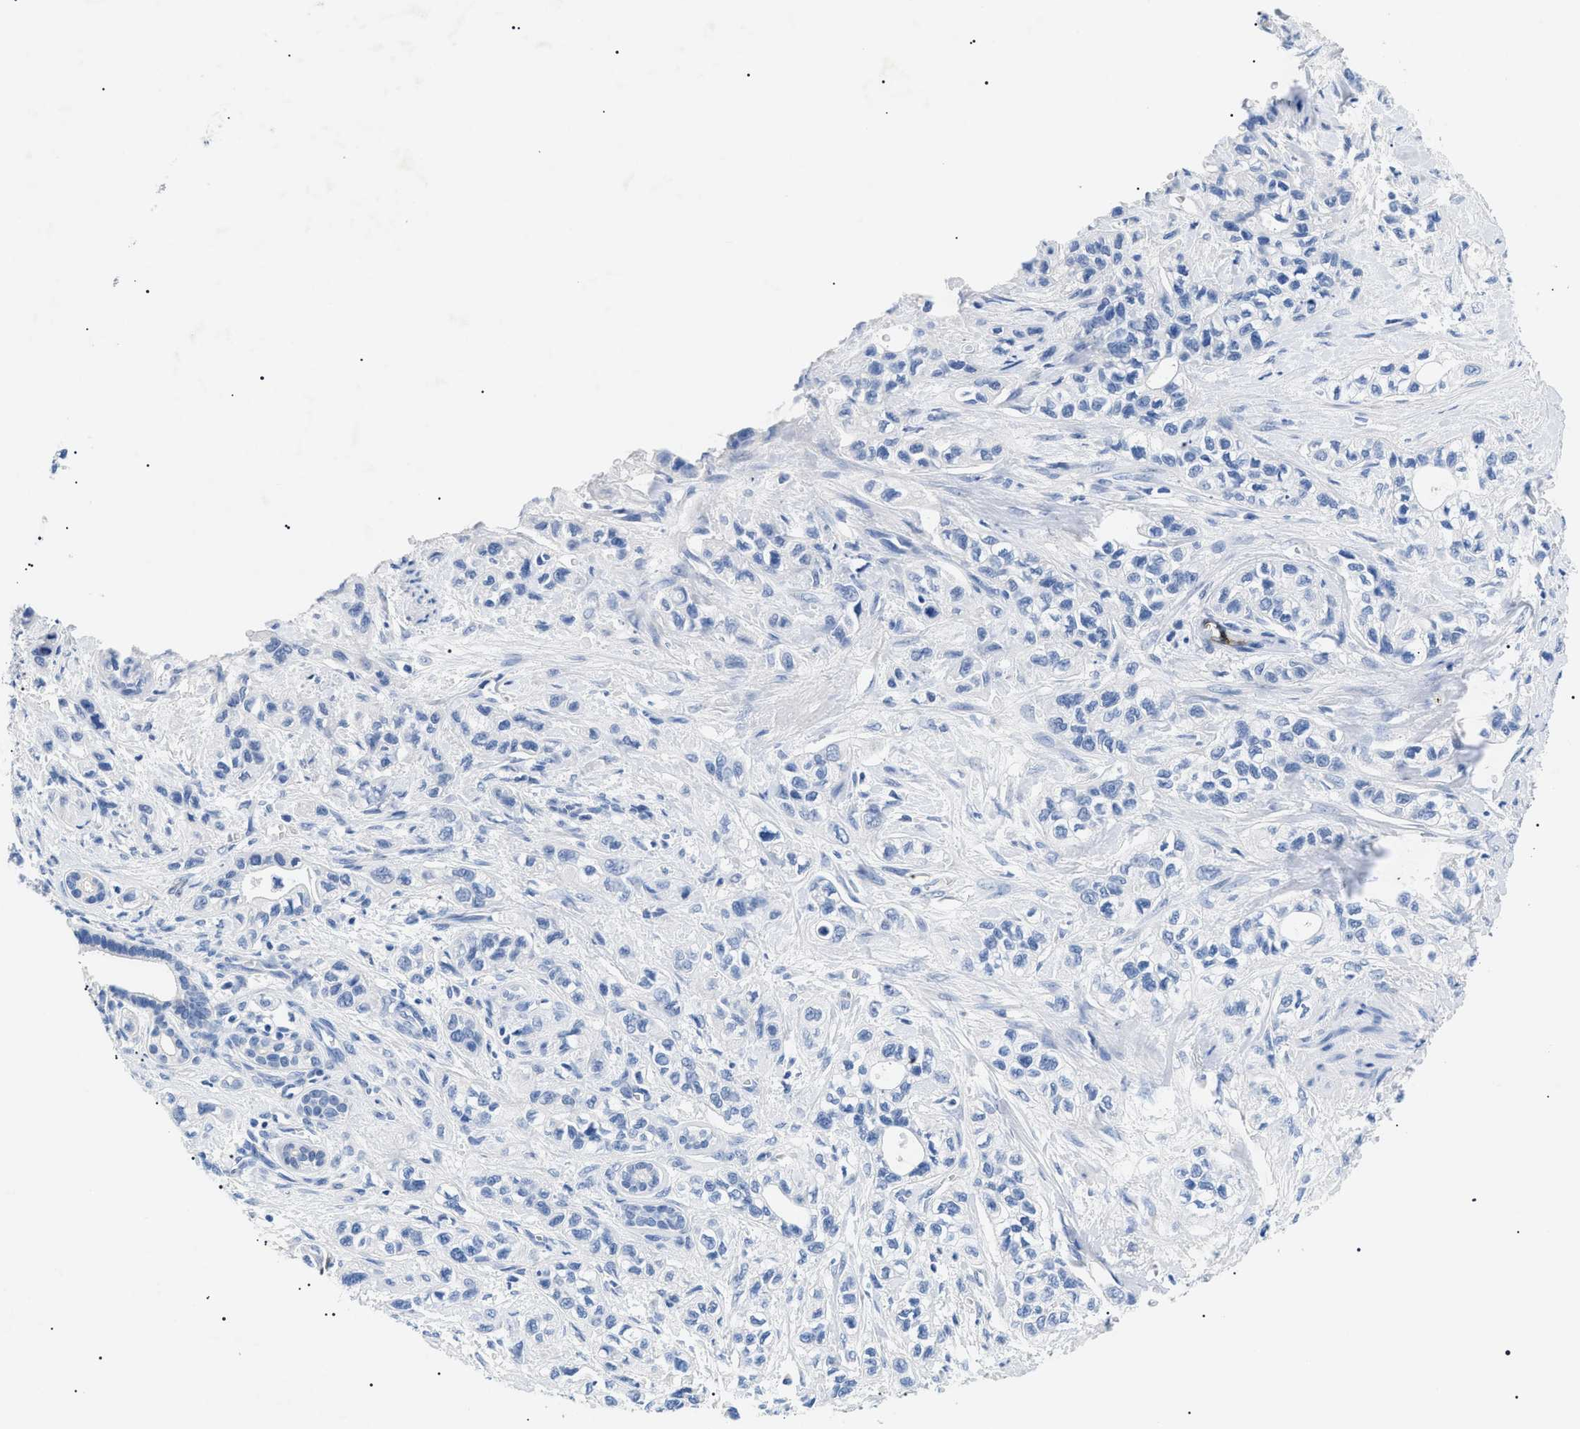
{"staining": {"intensity": "negative", "quantity": "none", "location": "none"}, "tissue": "pancreatic cancer", "cell_type": "Tumor cells", "image_type": "cancer", "snomed": [{"axis": "morphology", "description": "Adenocarcinoma, NOS"}, {"axis": "topography", "description": "Pancreas"}], "caption": "DAB immunohistochemical staining of pancreatic cancer demonstrates no significant expression in tumor cells.", "gene": "ACKR1", "patient": {"sex": "male", "age": 74}}